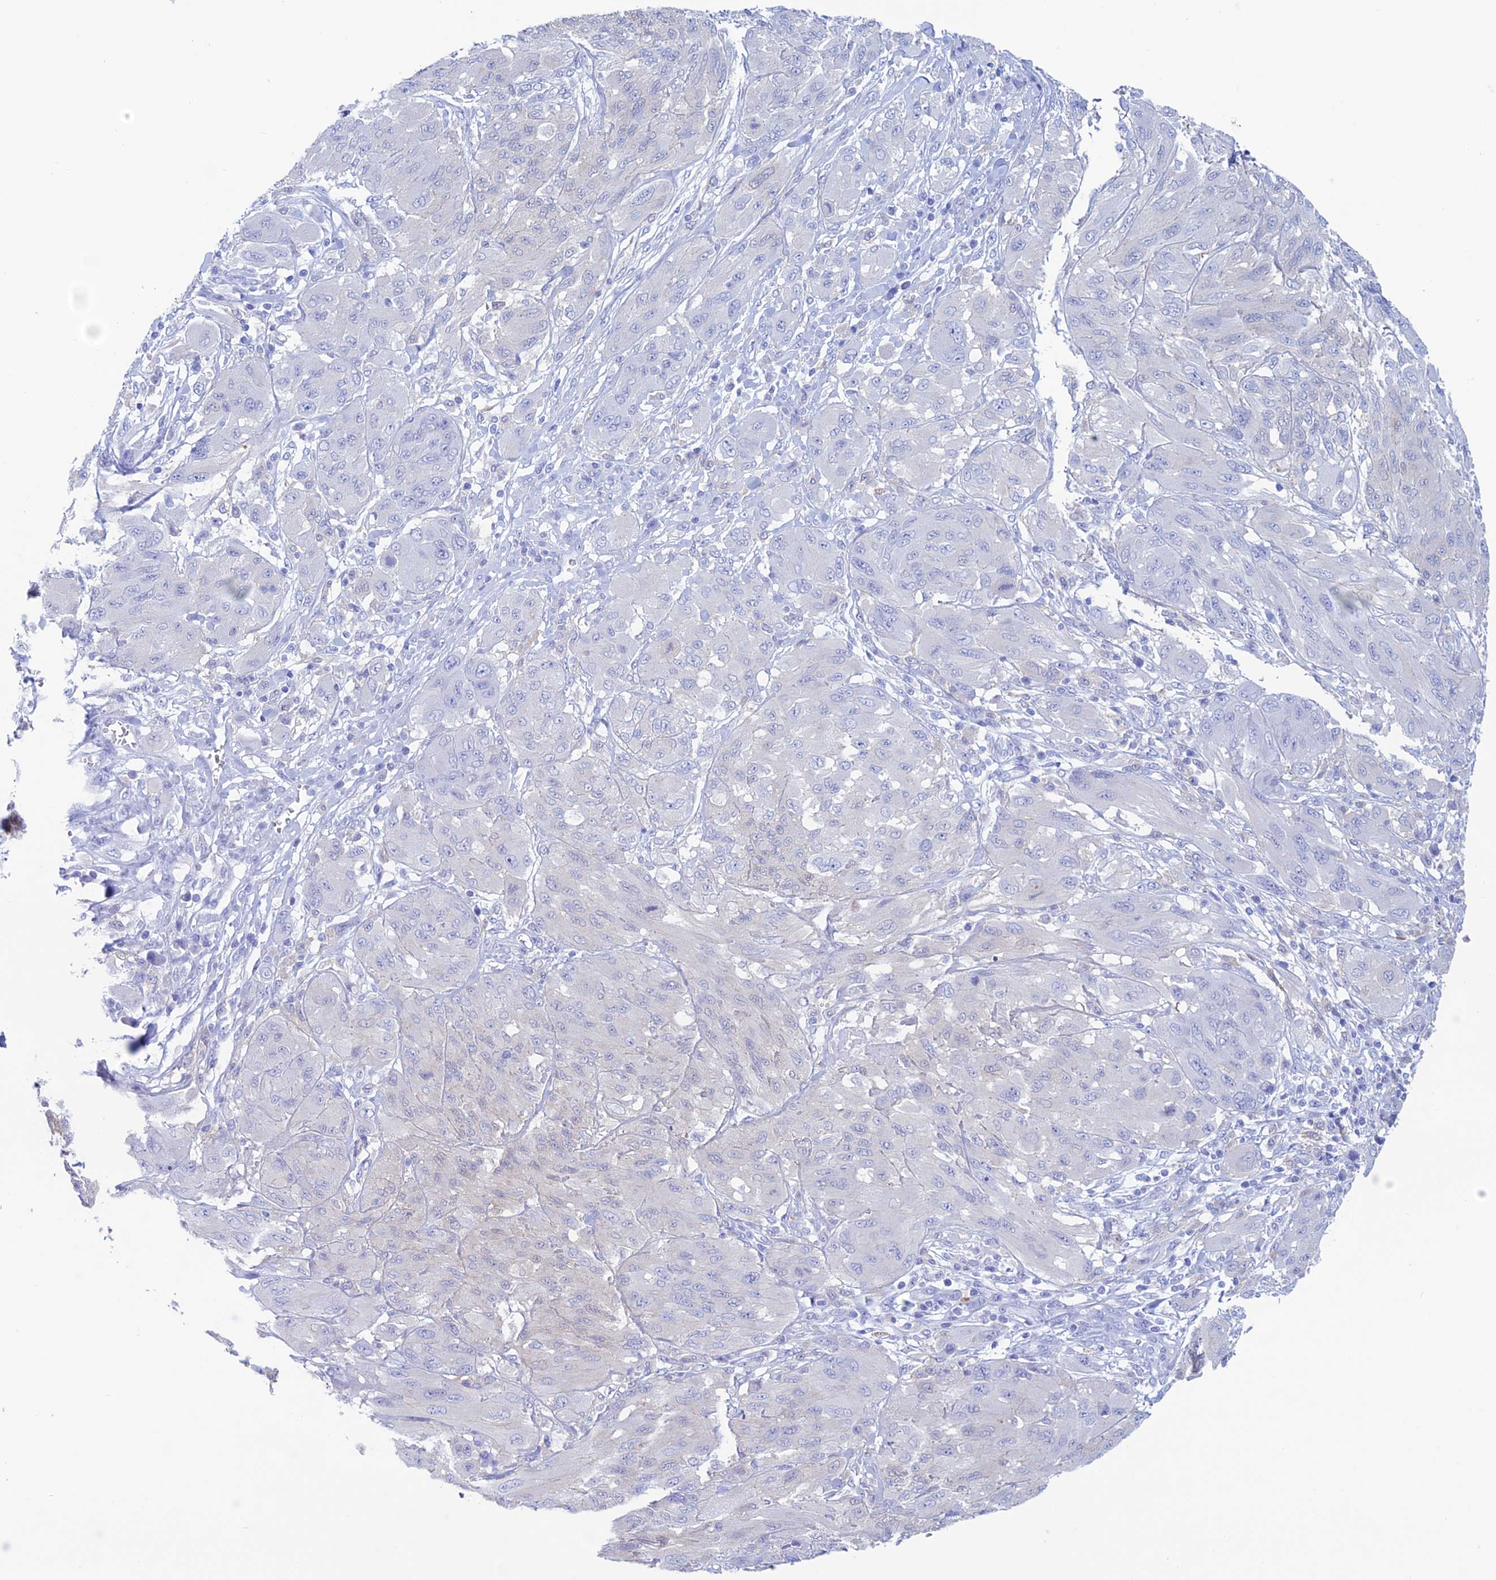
{"staining": {"intensity": "negative", "quantity": "none", "location": "none"}, "tissue": "melanoma", "cell_type": "Tumor cells", "image_type": "cancer", "snomed": [{"axis": "morphology", "description": "Malignant melanoma, NOS"}, {"axis": "topography", "description": "Skin"}], "caption": "This micrograph is of melanoma stained with IHC to label a protein in brown with the nuclei are counter-stained blue. There is no positivity in tumor cells. Brightfield microscopy of immunohistochemistry stained with DAB (brown) and hematoxylin (blue), captured at high magnification.", "gene": "KCNK17", "patient": {"sex": "female", "age": 91}}